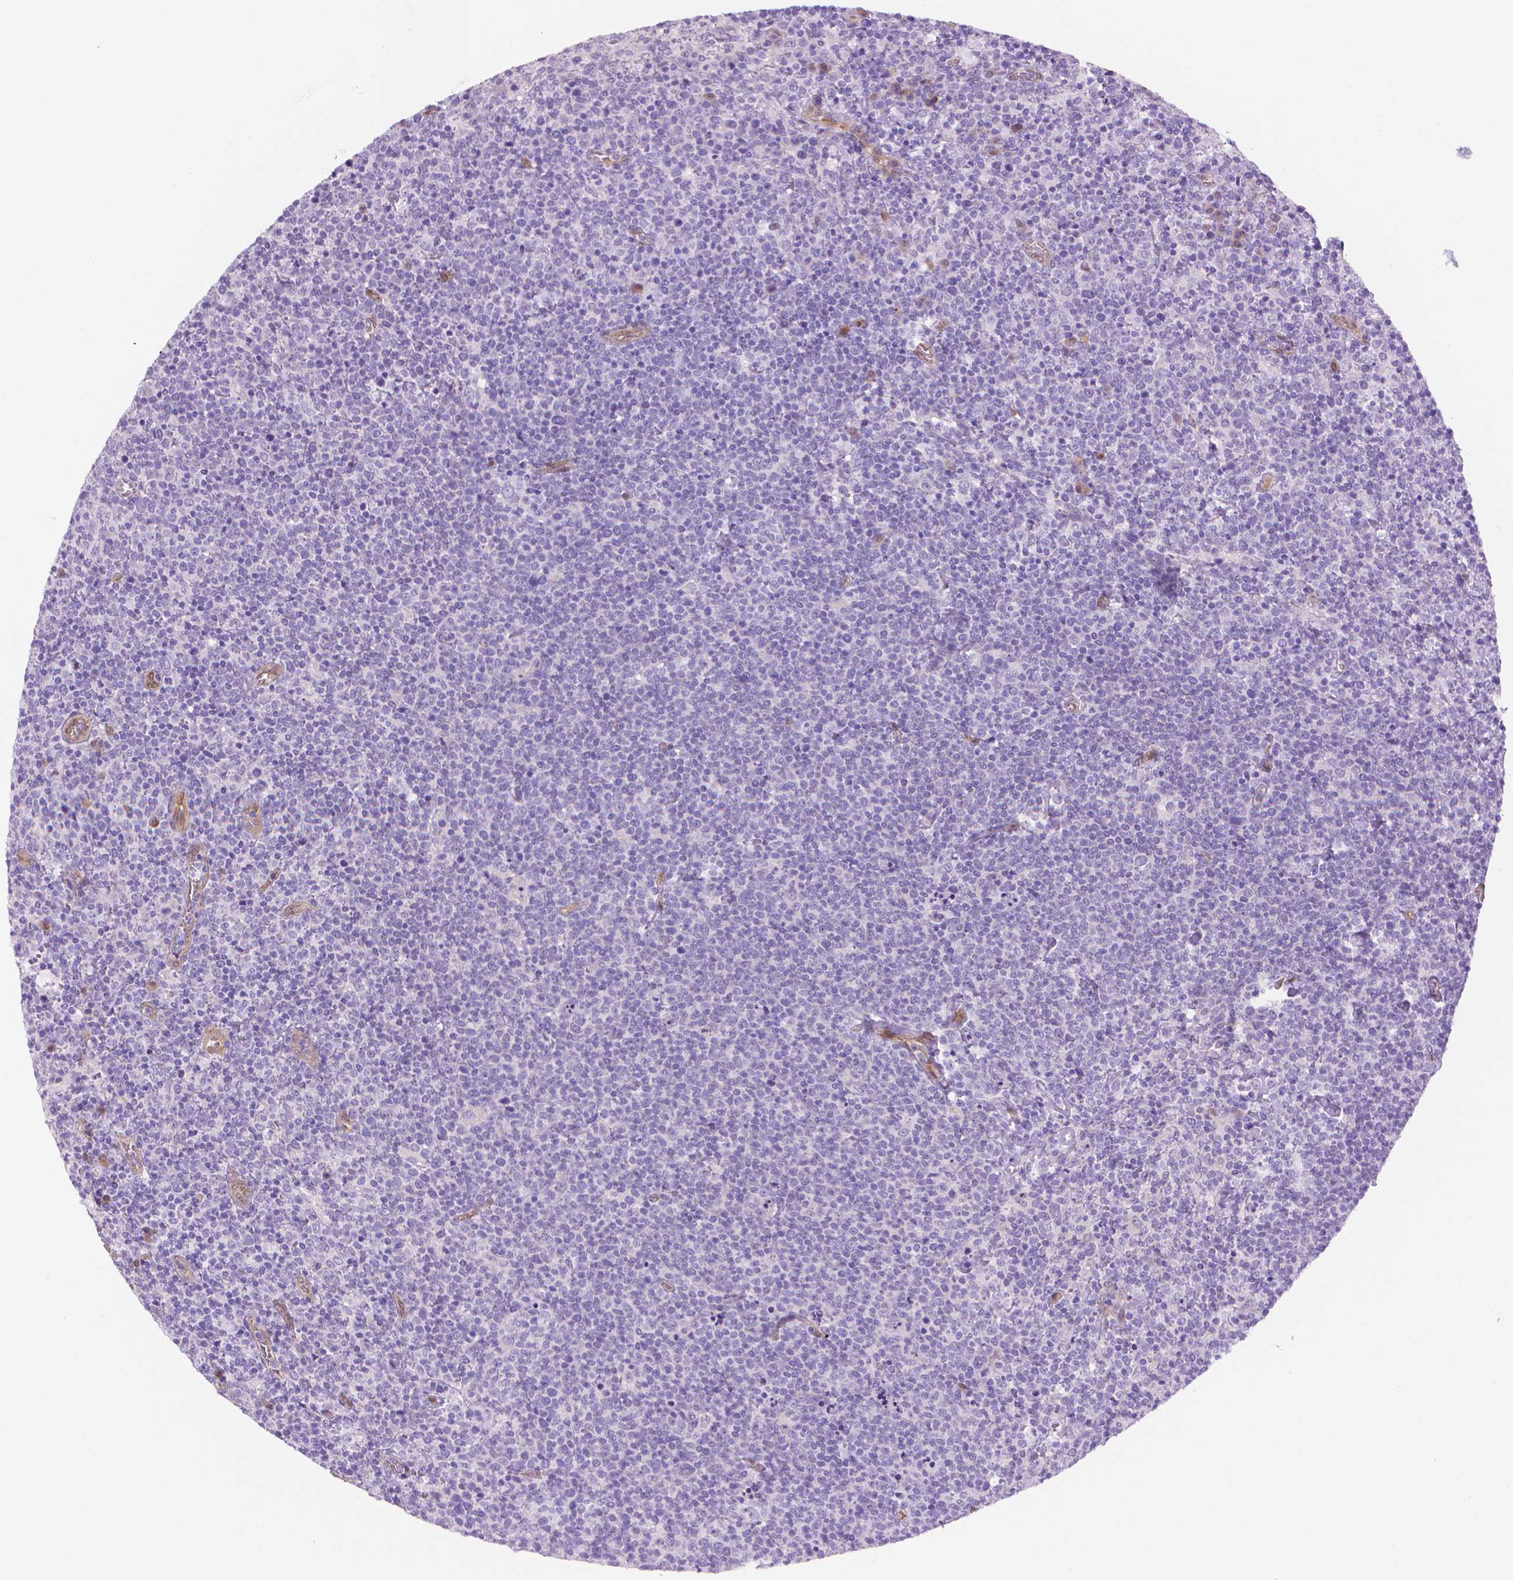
{"staining": {"intensity": "negative", "quantity": "none", "location": "none"}, "tissue": "lymphoma", "cell_type": "Tumor cells", "image_type": "cancer", "snomed": [{"axis": "morphology", "description": "Malignant lymphoma, non-Hodgkin's type, High grade"}, {"axis": "topography", "description": "Lymph node"}], "caption": "Protein analysis of malignant lymphoma, non-Hodgkin's type (high-grade) shows no significant staining in tumor cells. The staining is performed using DAB (3,3'-diaminobenzidine) brown chromogen with nuclei counter-stained in using hematoxylin.", "gene": "CLIC4", "patient": {"sex": "male", "age": 61}}